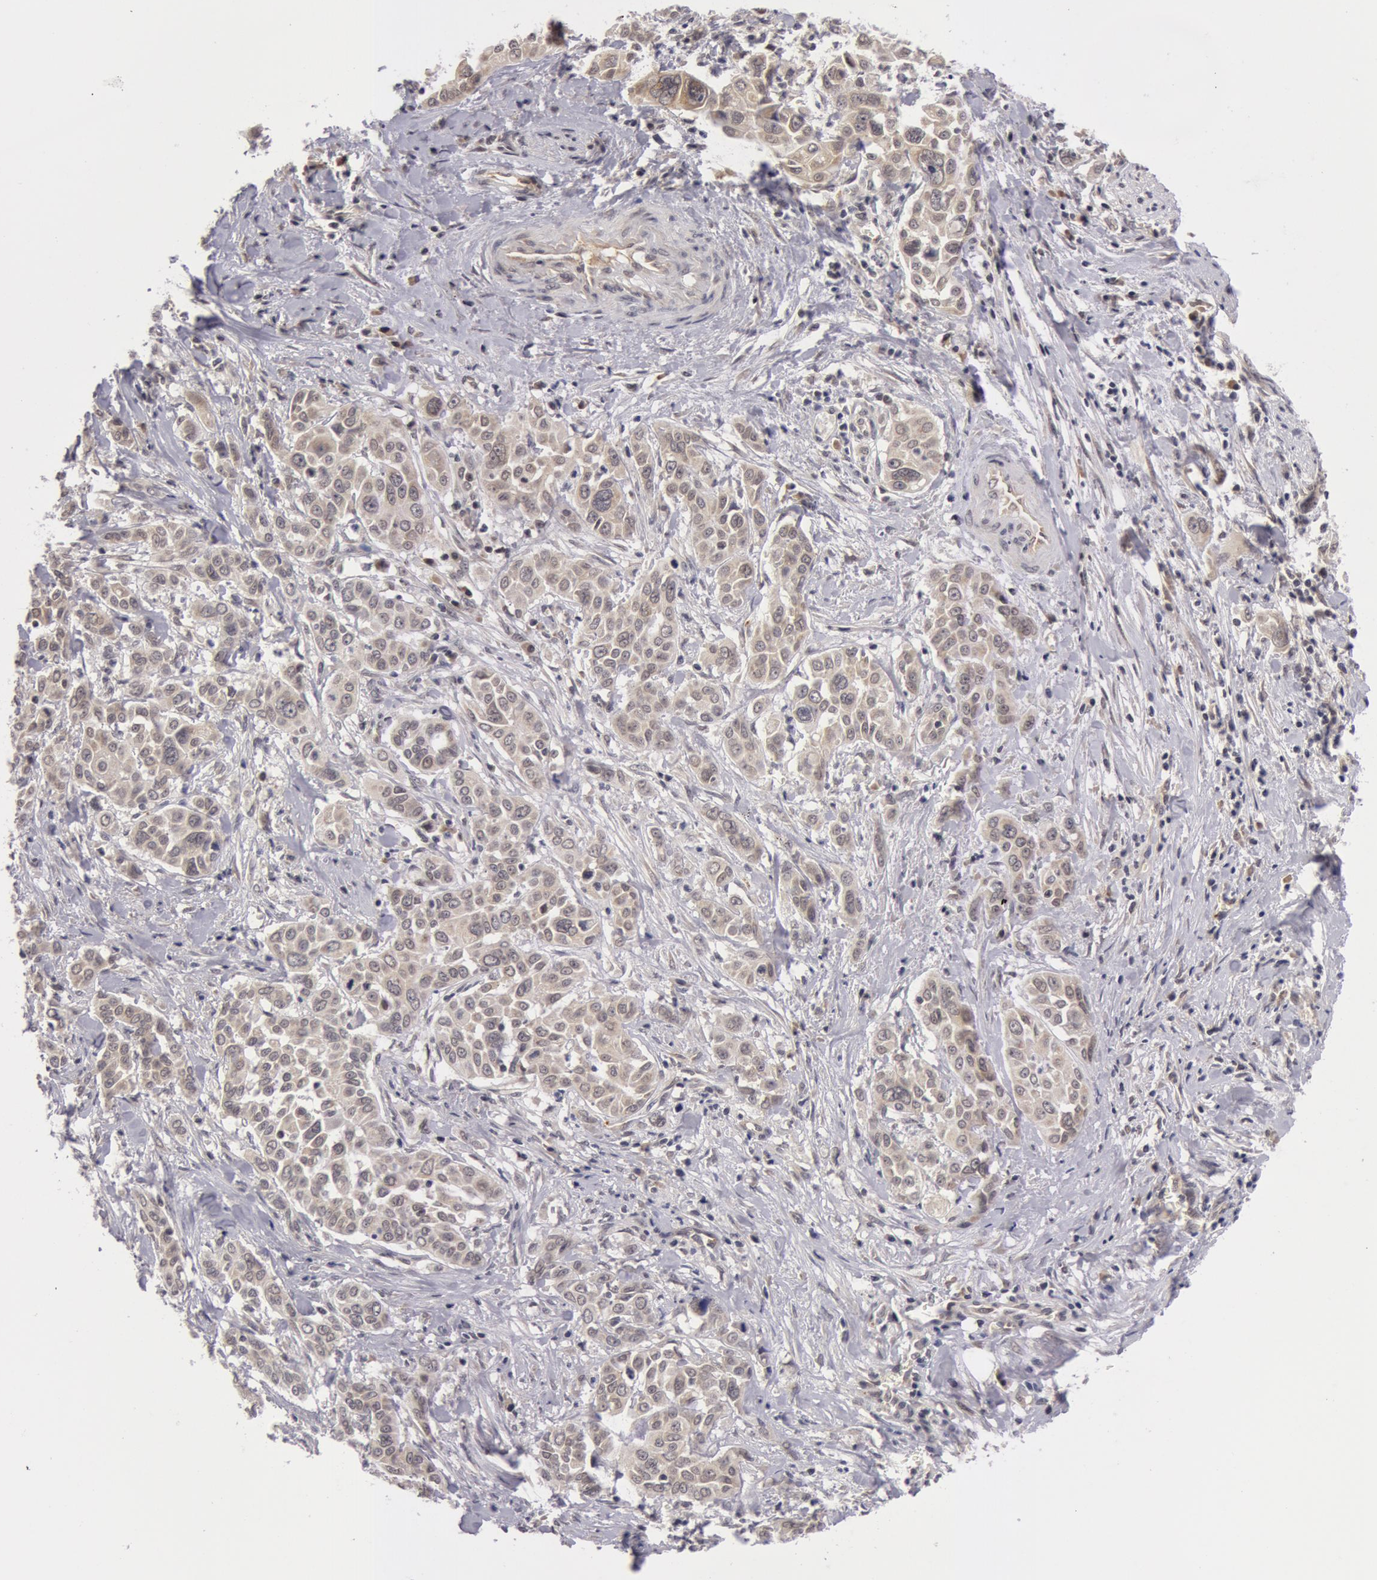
{"staining": {"intensity": "negative", "quantity": "none", "location": "none"}, "tissue": "pancreatic cancer", "cell_type": "Tumor cells", "image_type": "cancer", "snomed": [{"axis": "morphology", "description": "Adenocarcinoma, NOS"}, {"axis": "topography", "description": "Pancreas"}], "caption": "Adenocarcinoma (pancreatic) was stained to show a protein in brown. There is no significant expression in tumor cells.", "gene": "SYTL4", "patient": {"sex": "female", "age": 52}}